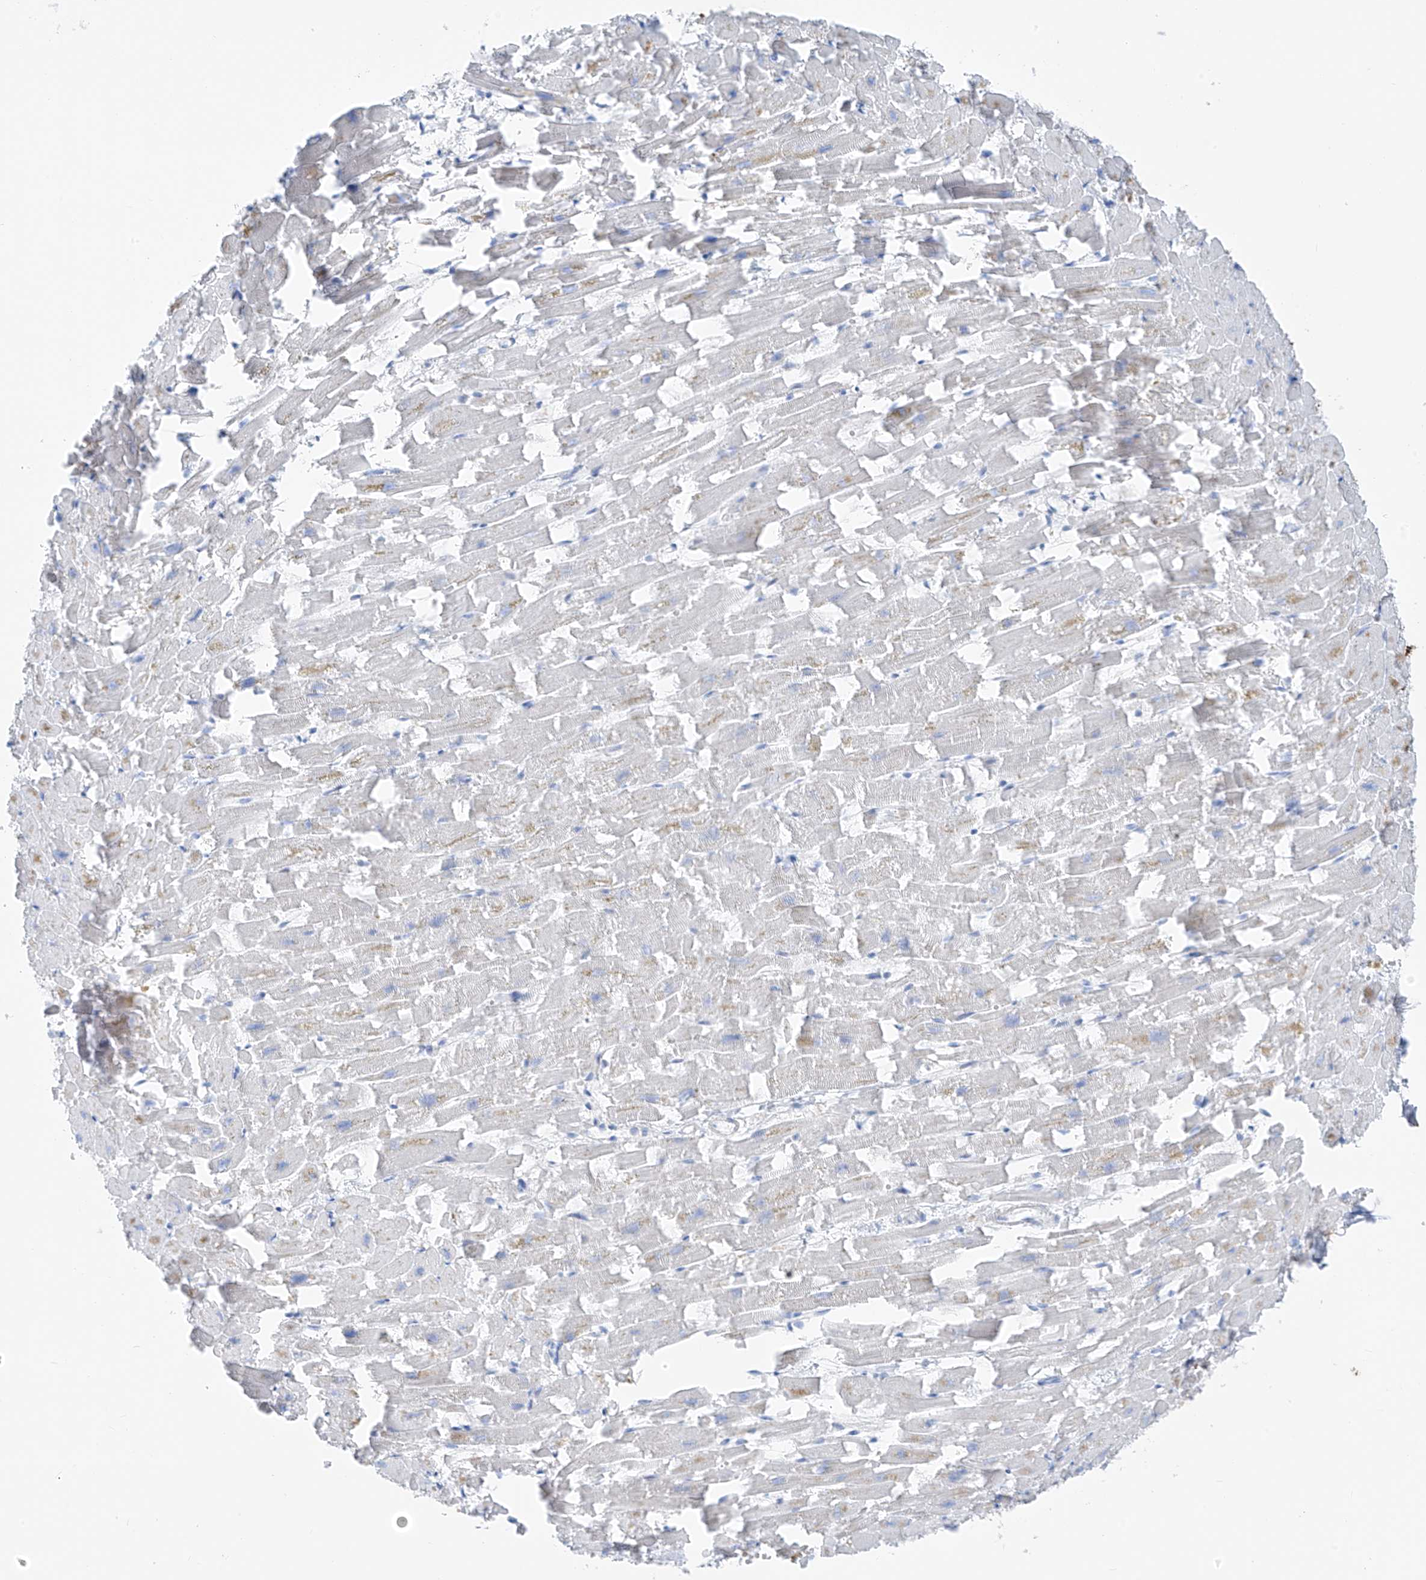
{"staining": {"intensity": "negative", "quantity": "none", "location": "none"}, "tissue": "heart muscle", "cell_type": "Cardiomyocytes", "image_type": "normal", "snomed": [{"axis": "morphology", "description": "Normal tissue, NOS"}, {"axis": "topography", "description": "Heart"}], "caption": "The image displays no significant positivity in cardiomyocytes of heart muscle.", "gene": "GLMP", "patient": {"sex": "female", "age": 64}}